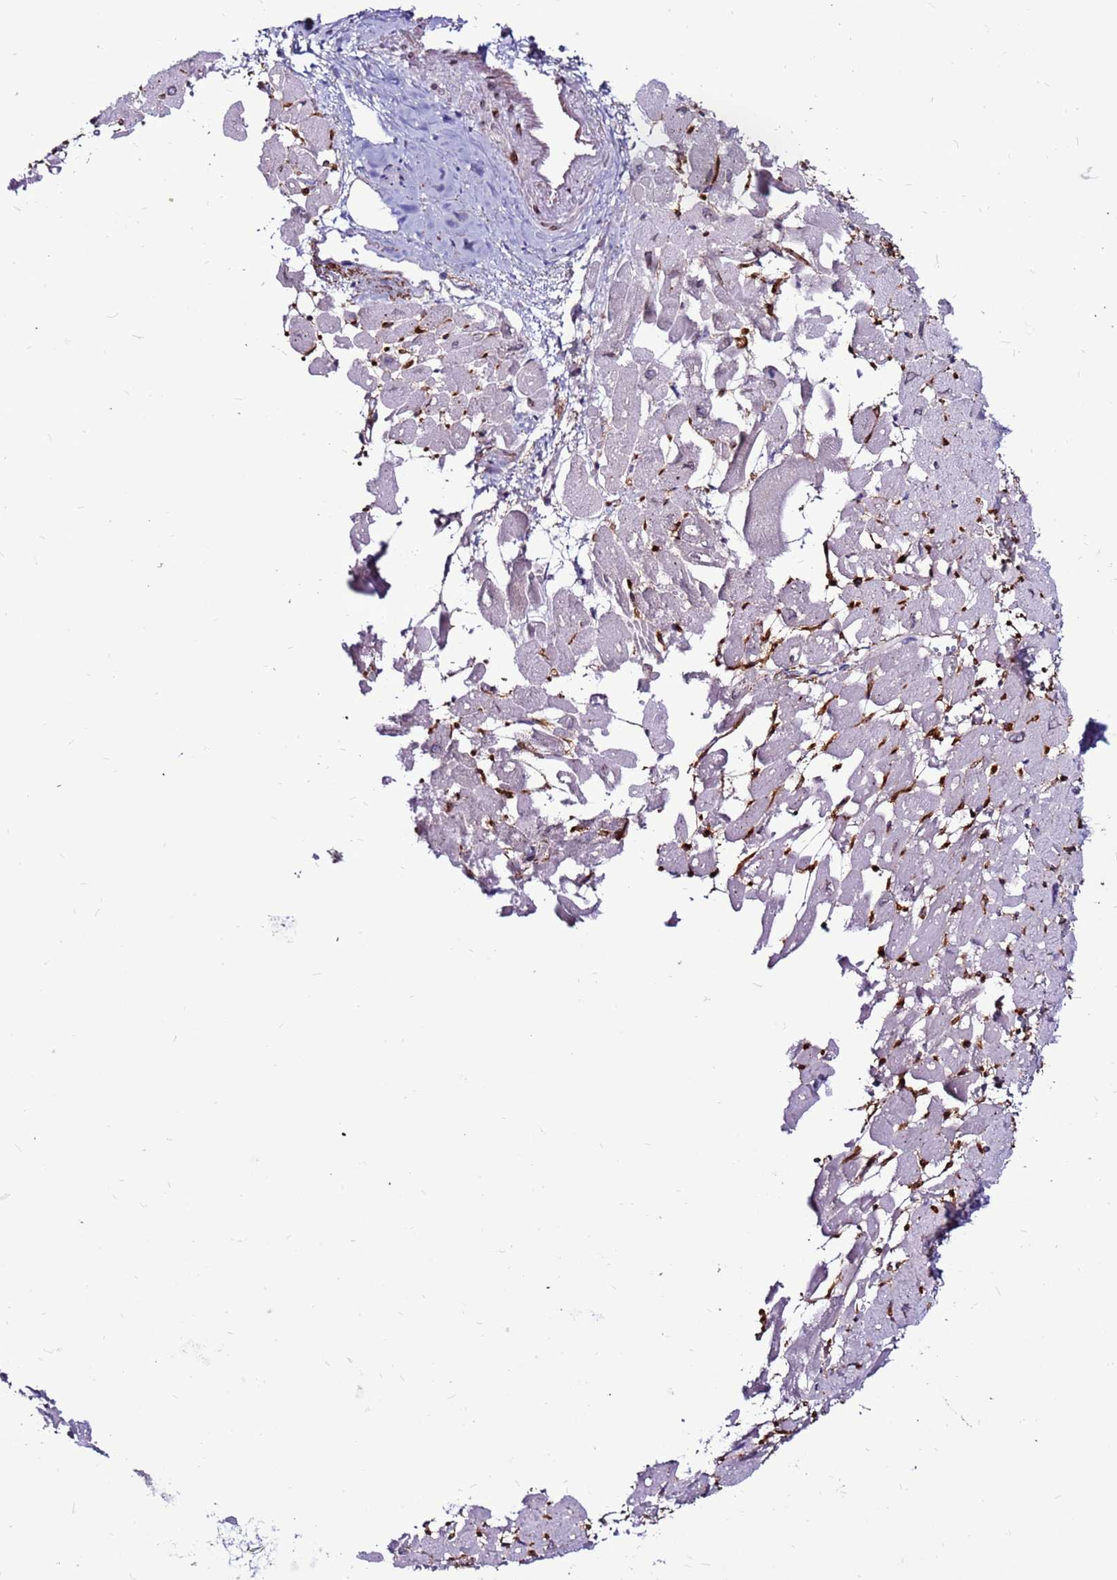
{"staining": {"intensity": "negative", "quantity": "none", "location": "none"}, "tissue": "heart muscle", "cell_type": "Cardiomyocytes", "image_type": "normal", "snomed": [{"axis": "morphology", "description": "Normal tissue, NOS"}, {"axis": "topography", "description": "Heart"}], "caption": "A high-resolution micrograph shows IHC staining of benign heart muscle, which displays no significant positivity in cardiomyocytes.", "gene": "CCDC71", "patient": {"sex": "male", "age": 54}}